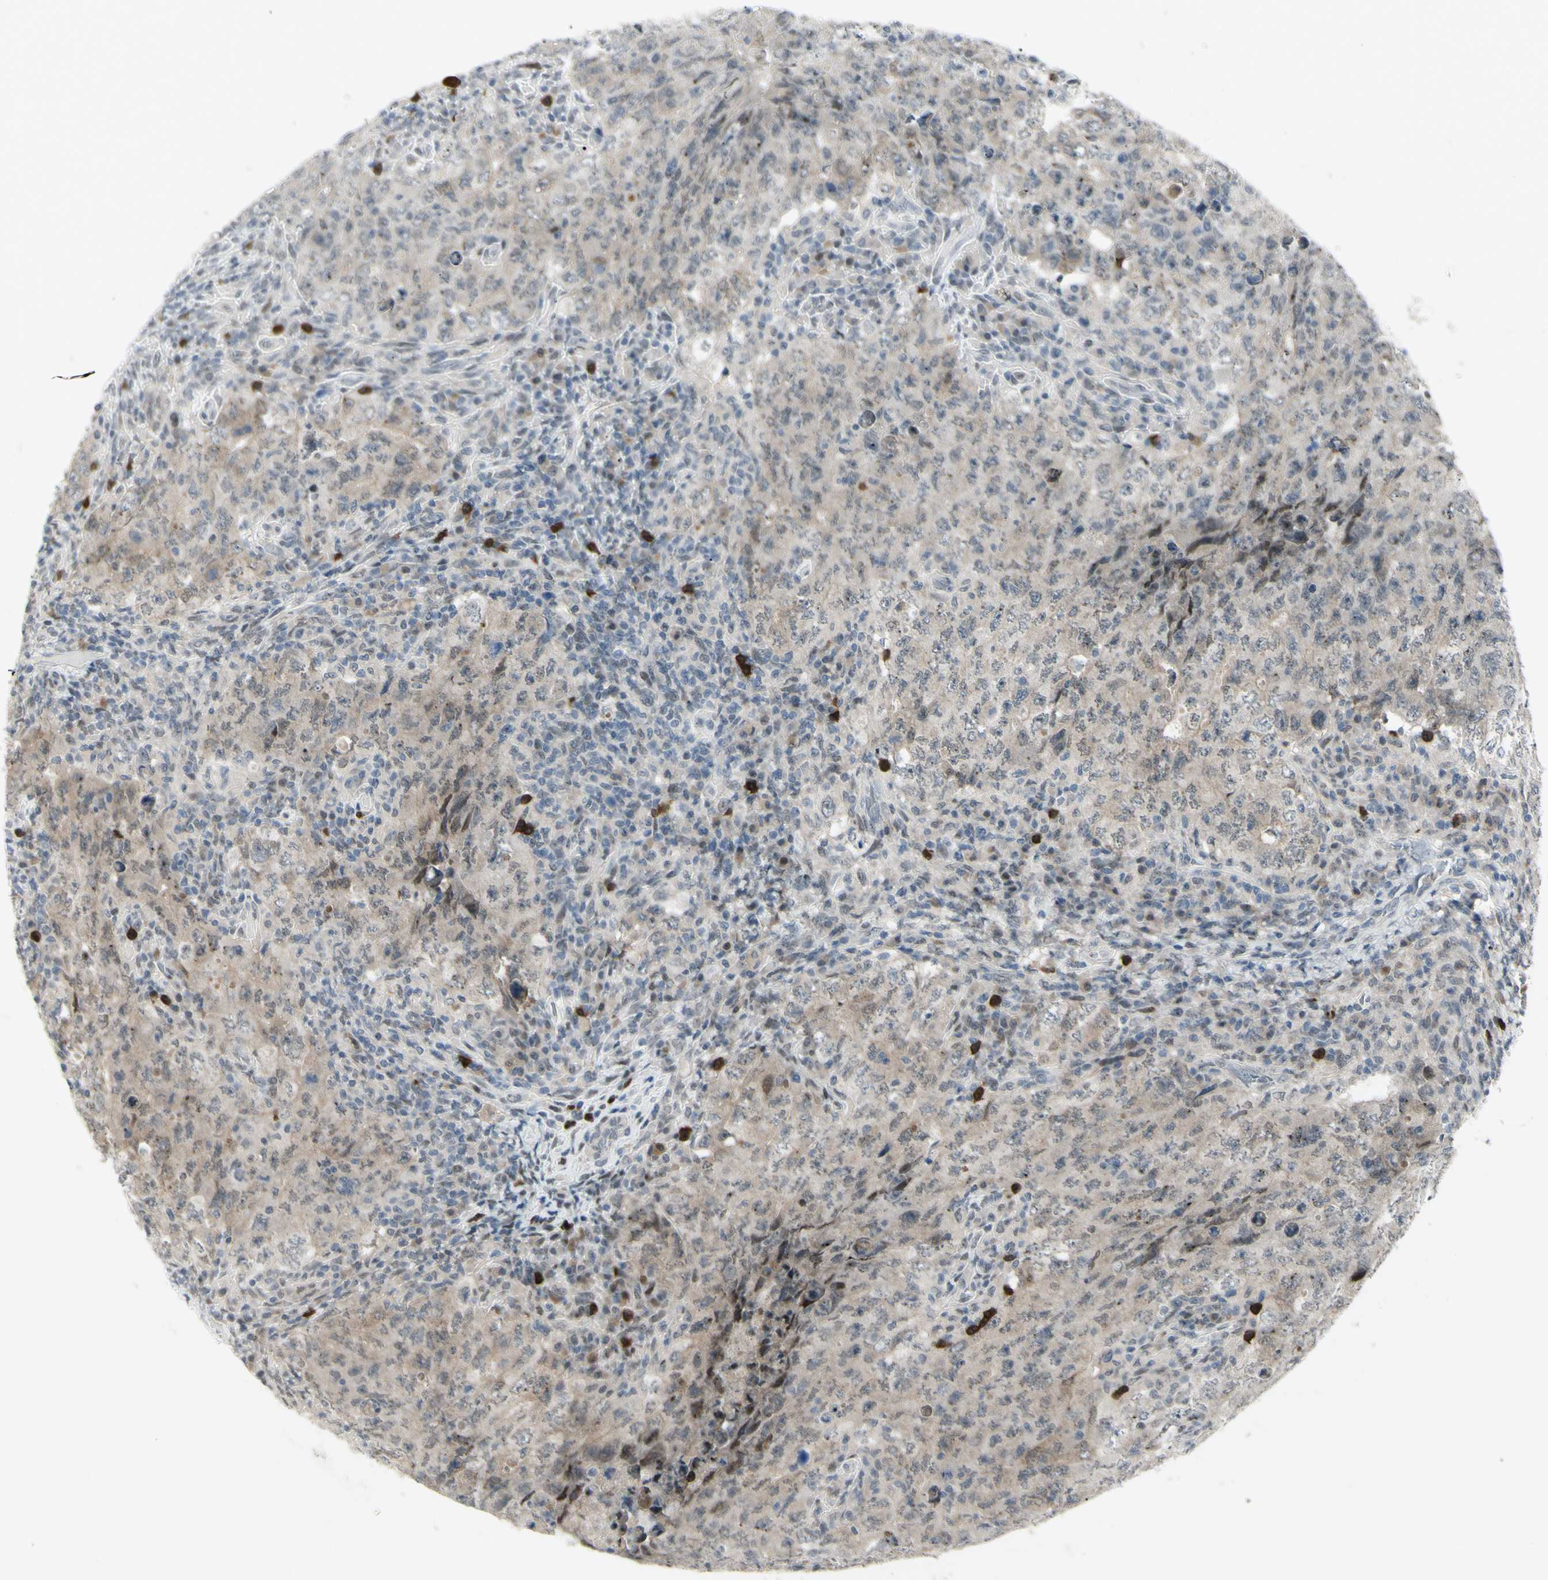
{"staining": {"intensity": "weak", "quantity": "25%-75%", "location": "cytoplasmic/membranous"}, "tissue": "testis cancer", "cell_type": "Tumor cells", "image_type": "cancer", "snomed": [{"axis": "morphology", "description": "Carcinoma, Embryonal, NOS"}, {"axis": "topography", "description": "Testis"}], "caption": "This histopathology image shows testis embryonal carcinoma stained with IHC to label a protein in brown. The cytoplasmic/membranous of tumor cells show weak positivity for the protein. Nuclei are counter-stained blue.", "gene": "ETNK1", "patient": {"sex": "male", "age": 26}}